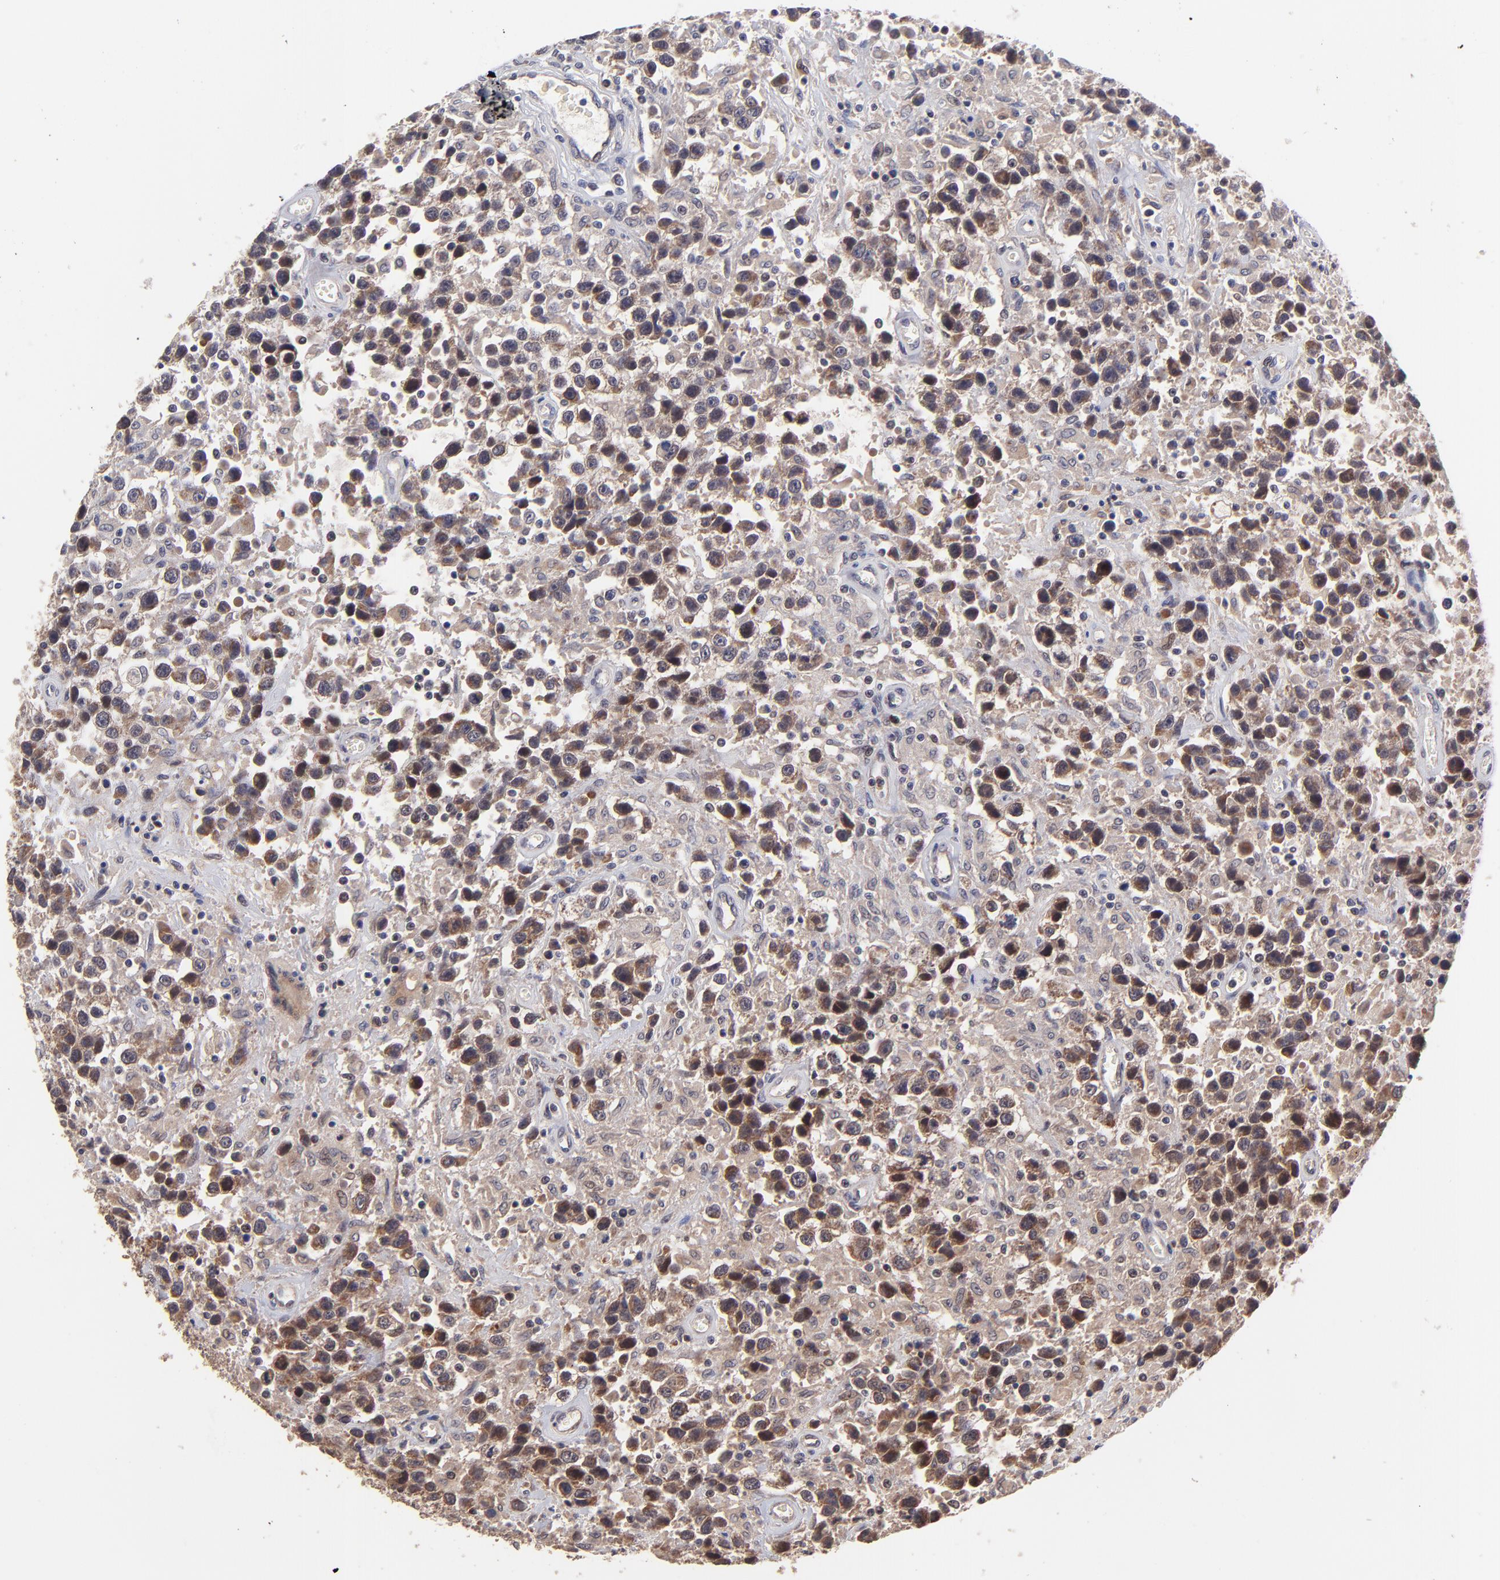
{"staining": {"intensity": "moderate", "quantity": ">75%", "location": "cytoplasmic/membranous"}, "tissue": "testis cancer", "cell_type": "Tumor cells", "image_type": "cancer", "snomed": [{"axis": "morphology", "description": "Seminoma, NOS"}, {"axis": "topography", "description": "Testis"}], "caption": "The micrograph demonstrates staining of testis cancer, revealing moderate cytoplasmic/membranous protein expression (brown color) within tumor cells. (Brightfield microscopy of DAB IHC at high magnification).", "gene": "BAIAP2L2", "patient": {"sex": "male", "age": 43}}